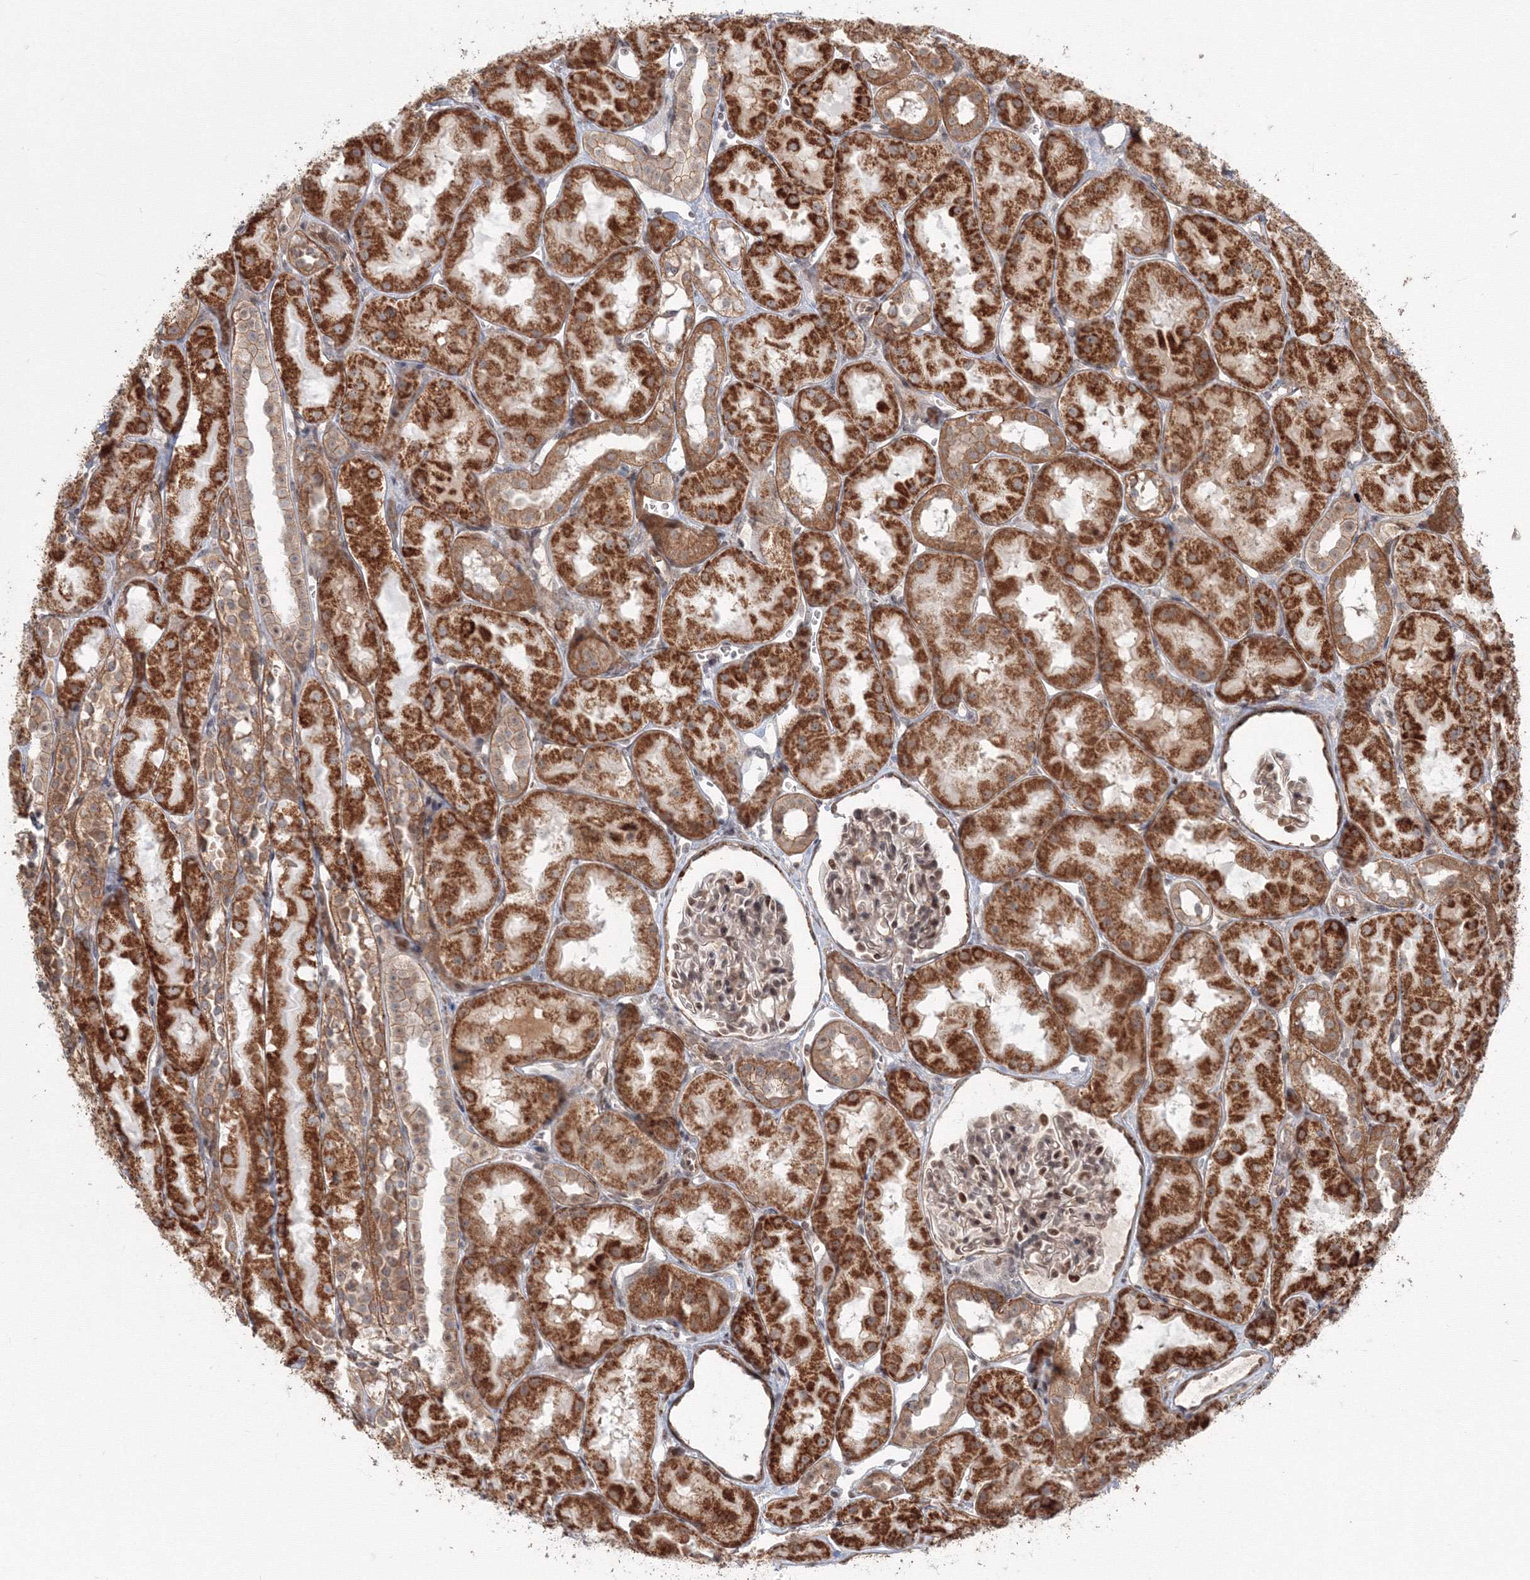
{"staining": {"intensity": "moderate", "quantity": ">75%", "location": "nuclear"}, "tissue": "kidney", "cell_type": "Cells in glomeruli", "image_type": "normal", "snomed": [{"axis": "morphology", "description": "Normal tissue, NOS"}, {"axis": "topography", "description": "Kidney"}, {"axis": "topography", "description": "Urinary bladder"}], "caption": "Immunohistochemical staining of benign human kidney shows moderate nuclear protein expression in about >75% of cells in glomeruli. (DAB (3,3'-diaminobenzidine) IHC, brown staining for protein, blue staining for nuclei).", "gene": "SH3PXD2A", "patient": {"sex": "male", "age": 16}}